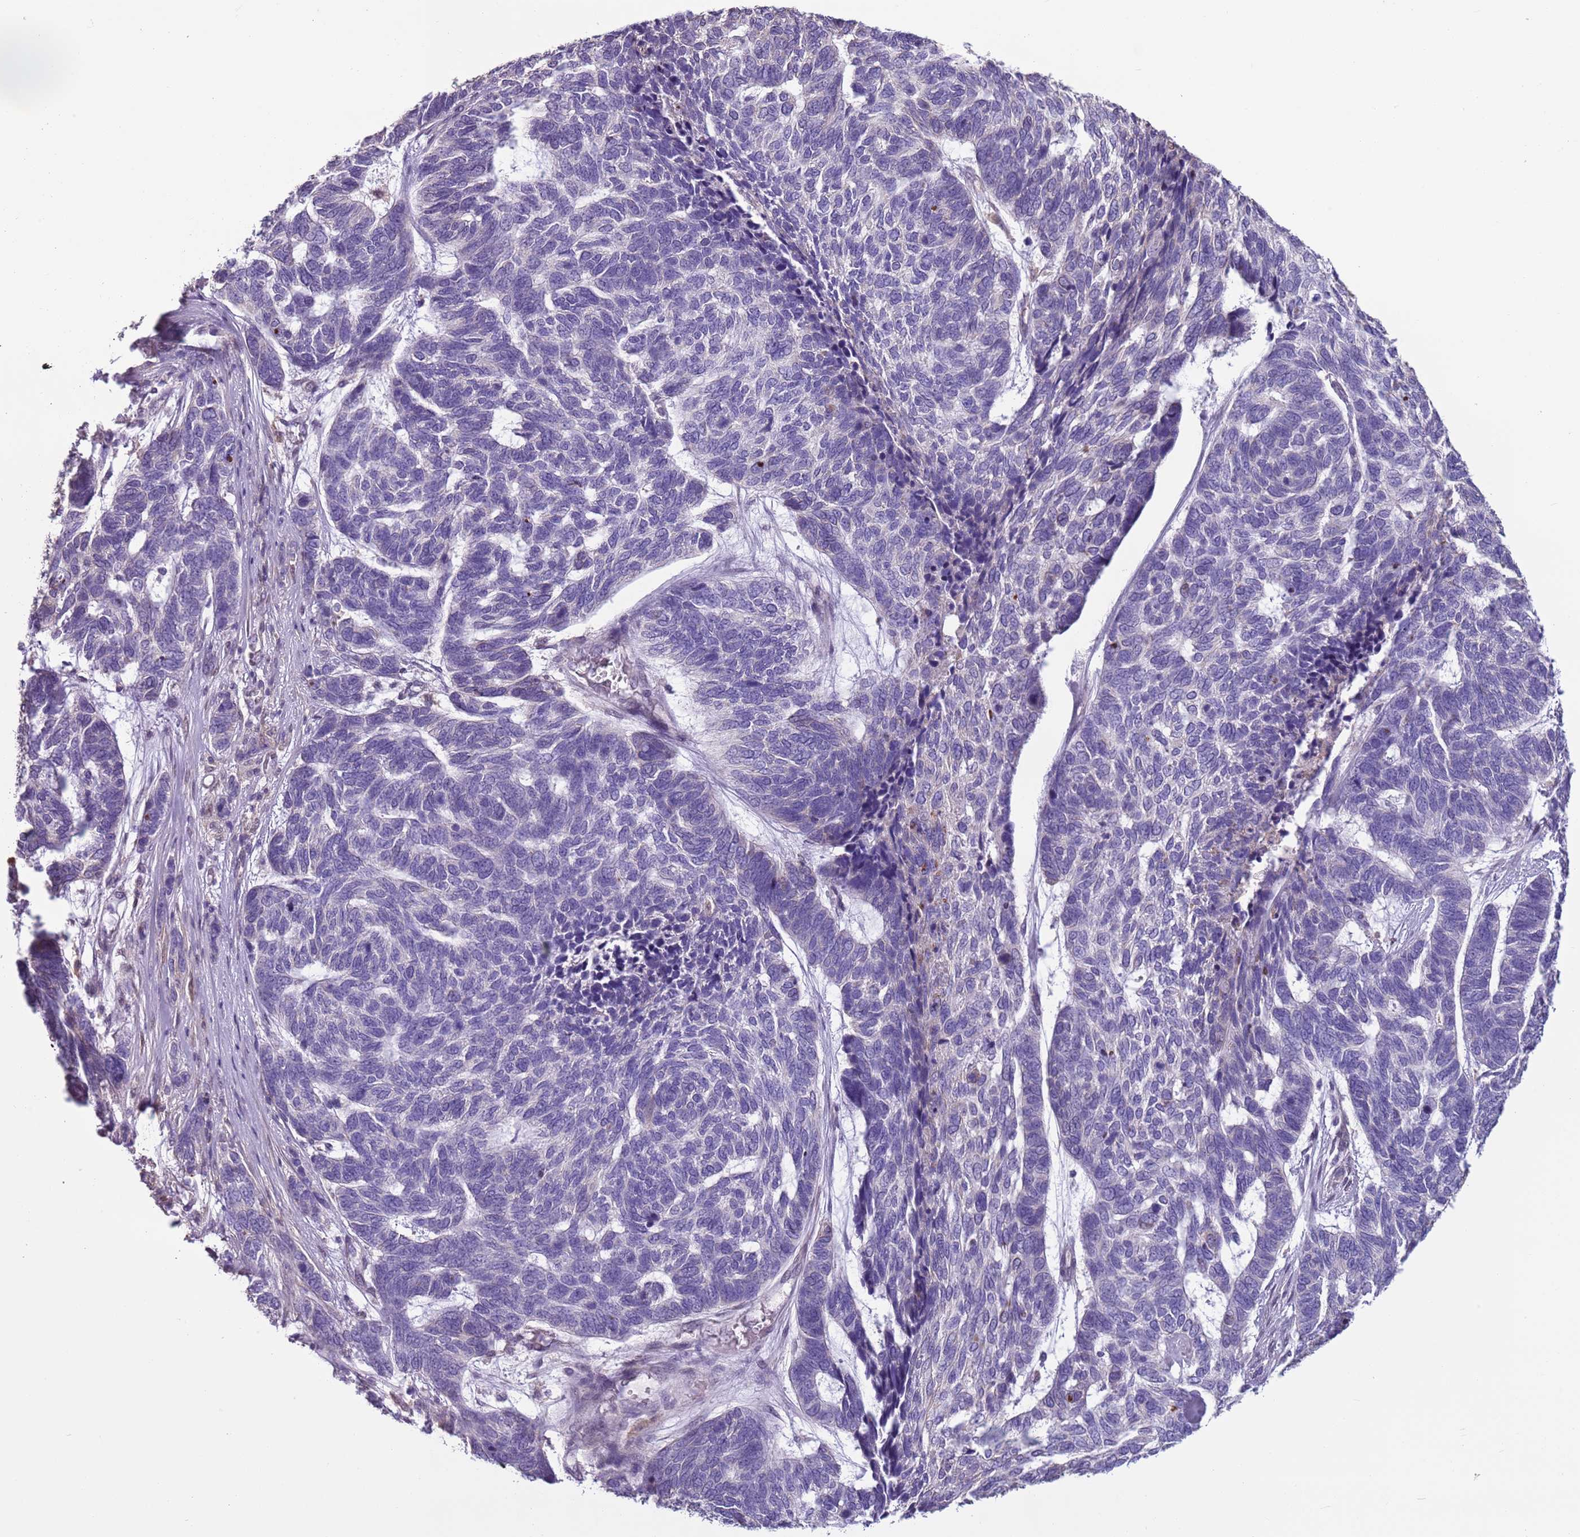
{"staining": {"intensity": "negative", "quantity": "none", "location": "none"}, "tissue": "skin cancer", "cell_type": "Tumor cells", "image_type": "cancer", "snomed": [{"axis": "morphology", "description": "Basal cell carcinoma"}, {"axis": "topography", "description": "Skin"}], "caption": "Histopathology image shows no protein expression in tumor cells of skin basal cell carcinoma tissue.", "gene": "CAPN9", "patient": {"sex": "female", "age": 65}}